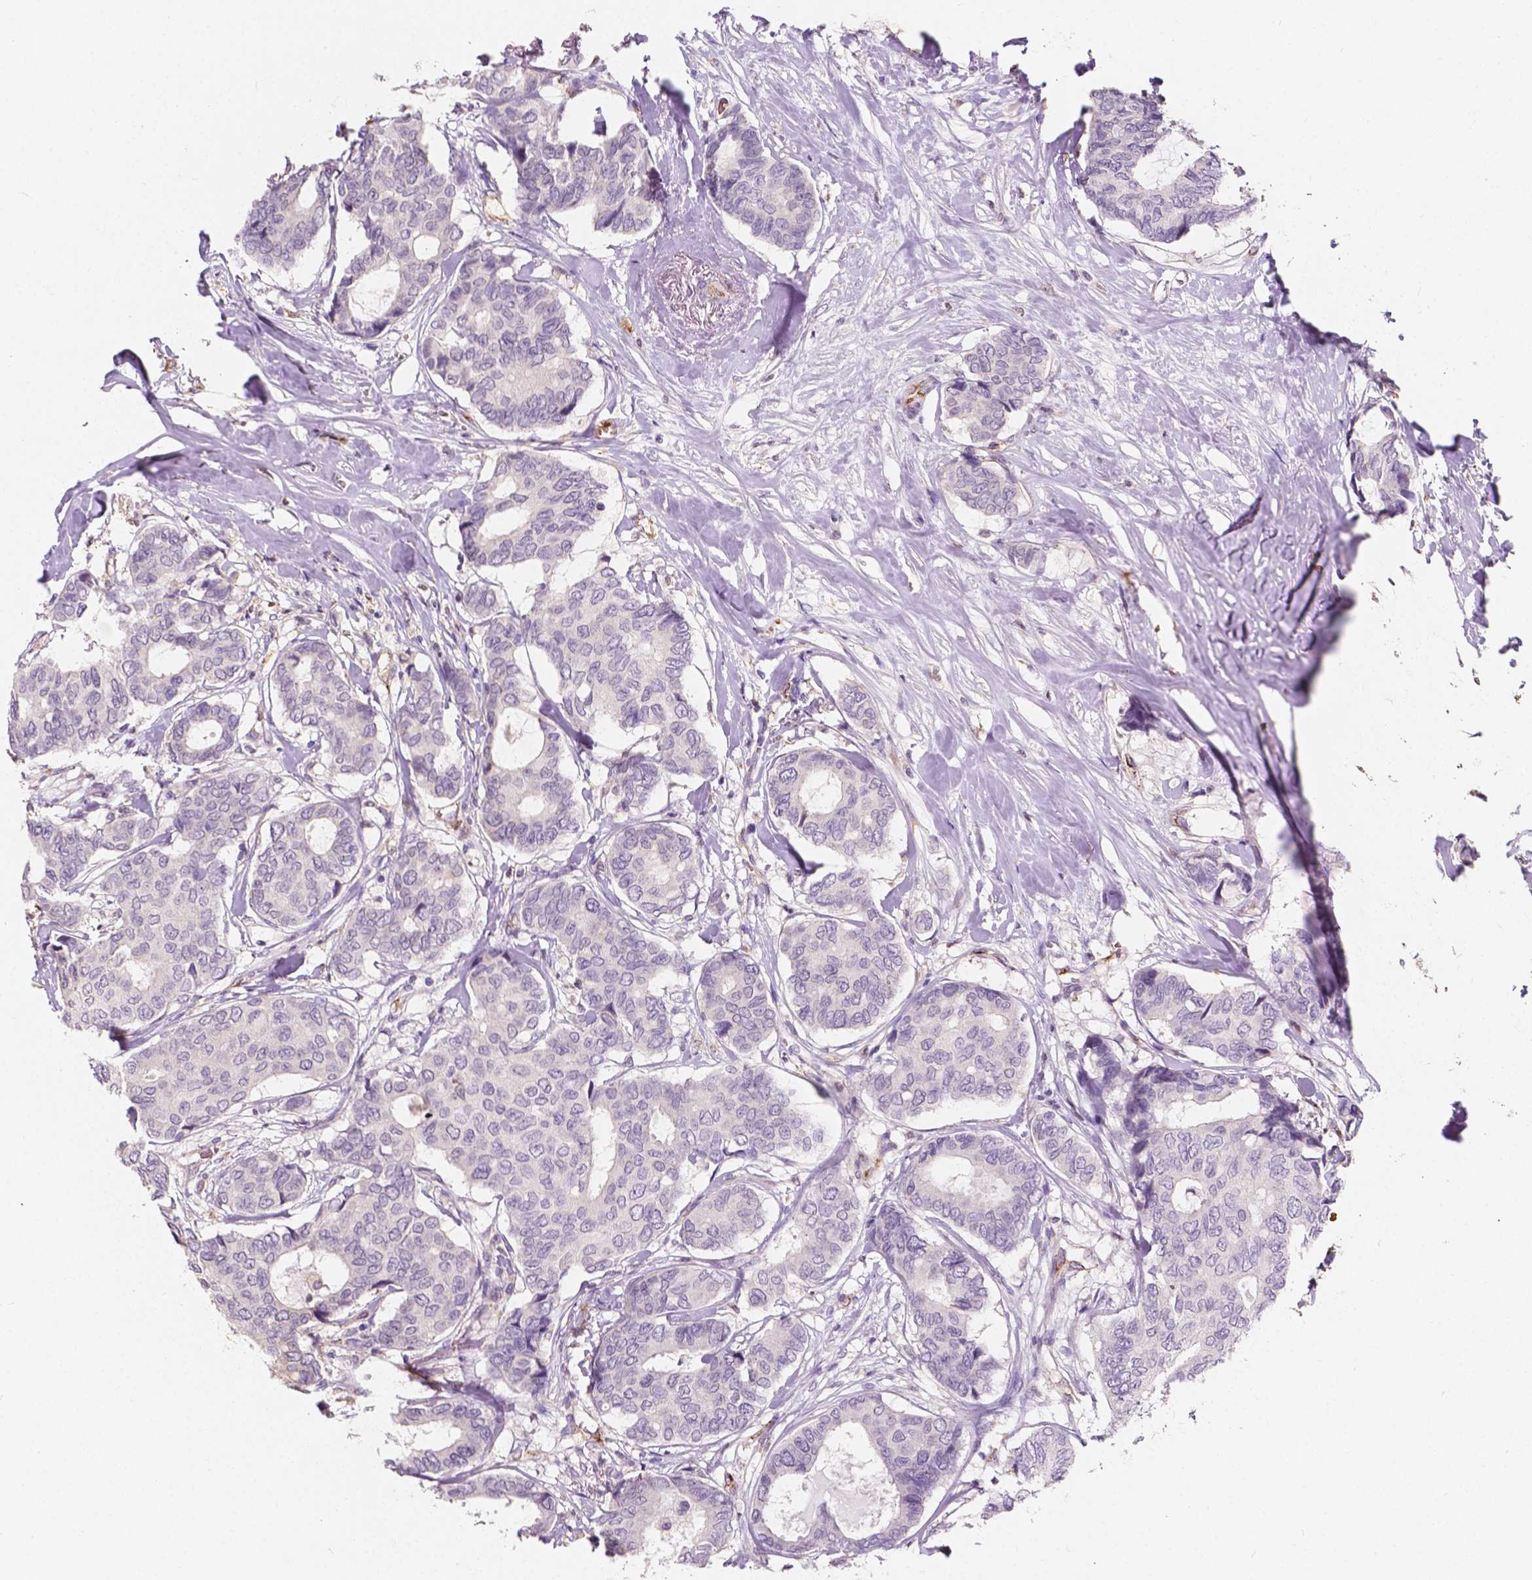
{"staining": {"intensity": "negative", "quantity": "none", "location": "none"}, "tissue": "breast cancer", "cell_type": "Tumor cells", "image_type": "cancer", "snomed": [{"axis": "morphology", "description": "Duct carcinoma"}, {"axis": "topography", "description": "Breast"}], "caption": "IHC histopathology image of neoplastic tissue: human breast cancer stained with DAB shows no significant protein expression in tumor cells.", "gene": "SLC22A4", "patient": {"sex": "female", "age": 75}}